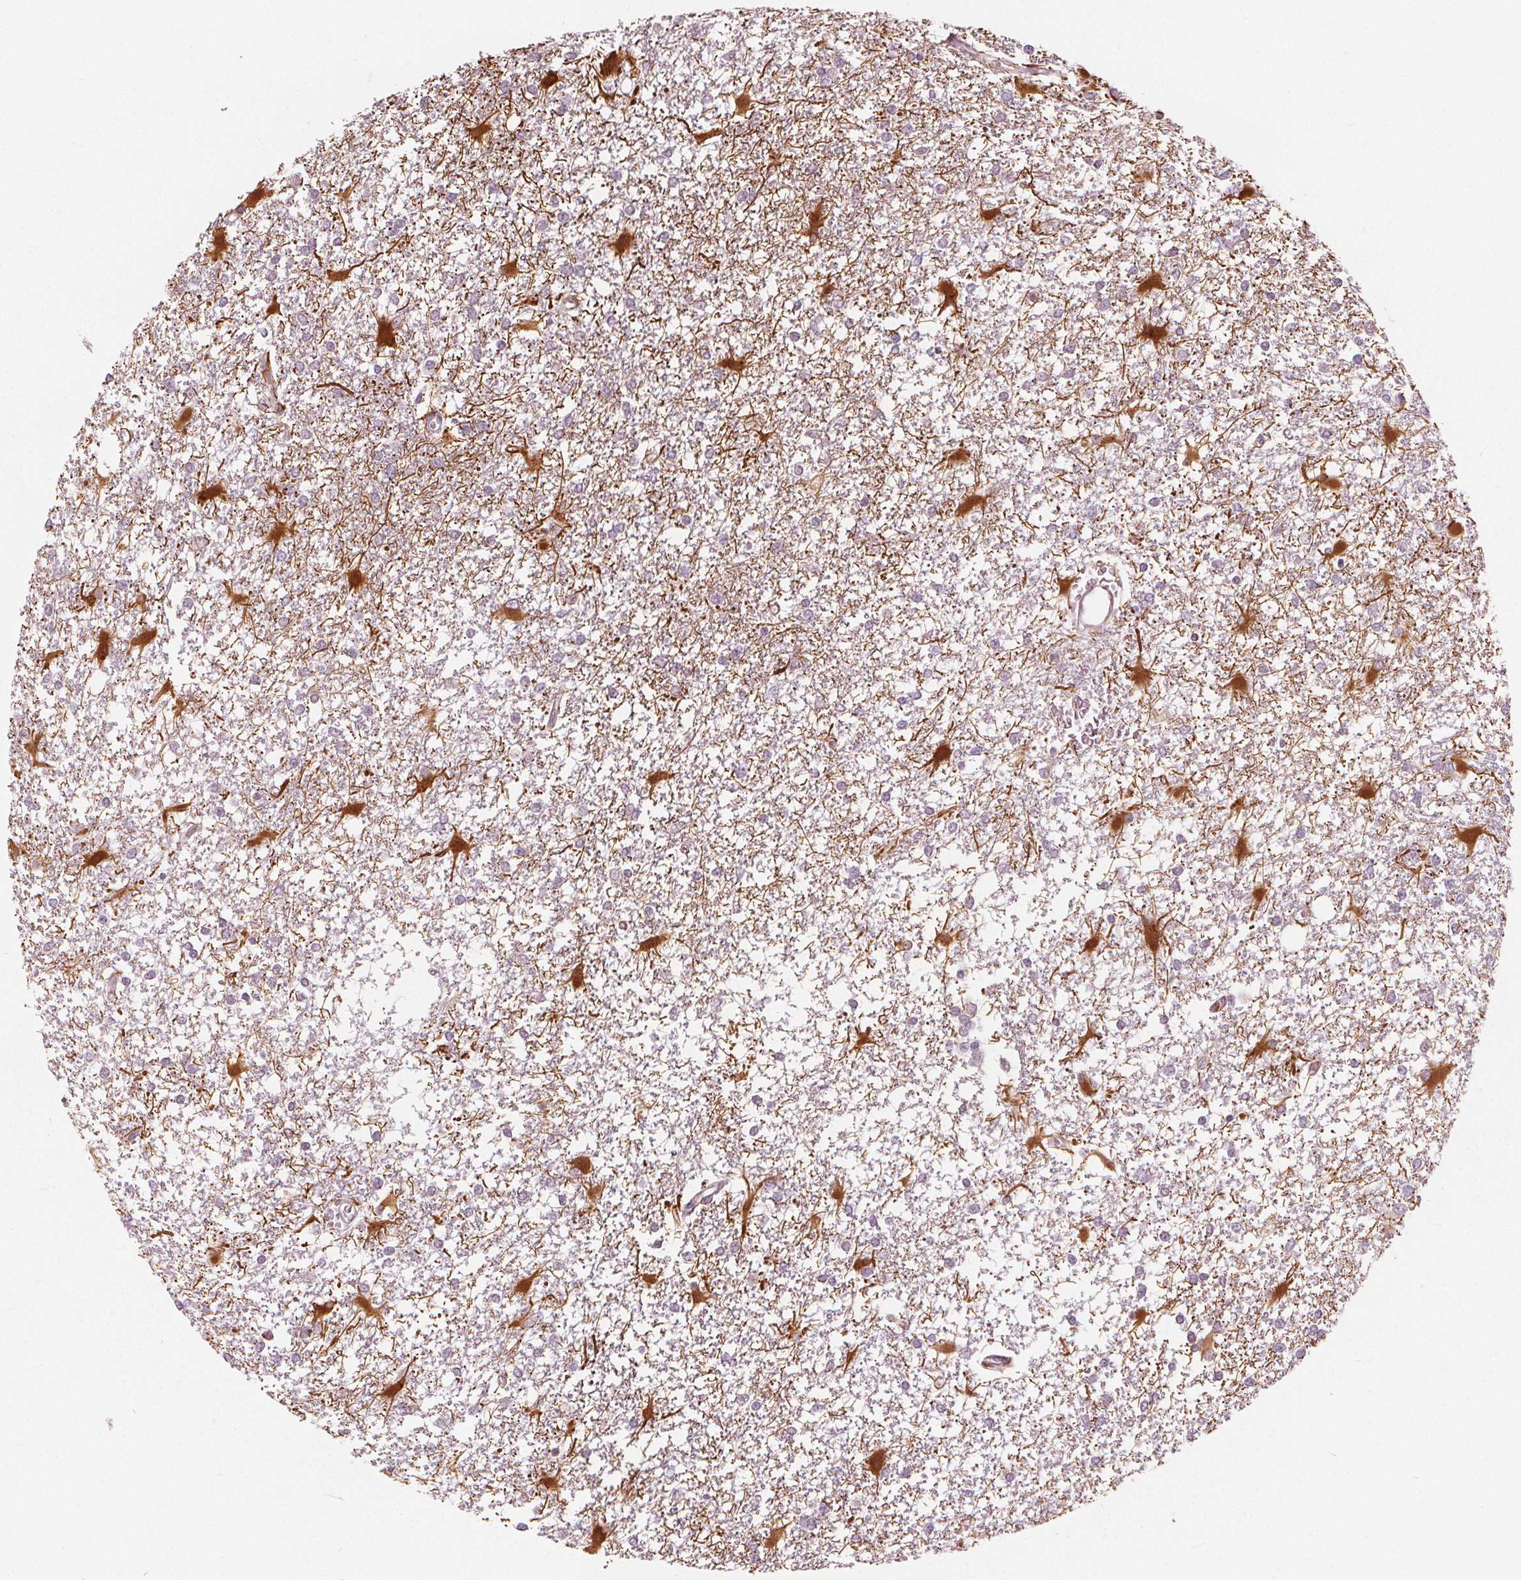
{"staining": {"intensity": "moderate", "quantity": "<25%", "location": "cytoplasmic/membranous"}, "tissue": "glioma", "cell_type": "Tumor cells", "image_type": "cancer", "snomed": [{"axis": "morphology", "description": "Glioma, malignant, High grade"}, {"axis": "topography", "description": "Cerebral cortex"}], "caption": "An immunohistochemistry (IHC) histopathology image of neoplastic tissue is shown. Protein staining in brown highlights moderate cytoplasmic/membranous positivity in malignant glioma (high-grade) within tumor cells. (DAB (3,3'-diaminobenzidine) IHC, brown staining for protein, blue staining for nuclei).", "gene": "BRSK1", "patient": {"sex": "male", "age": 79}}